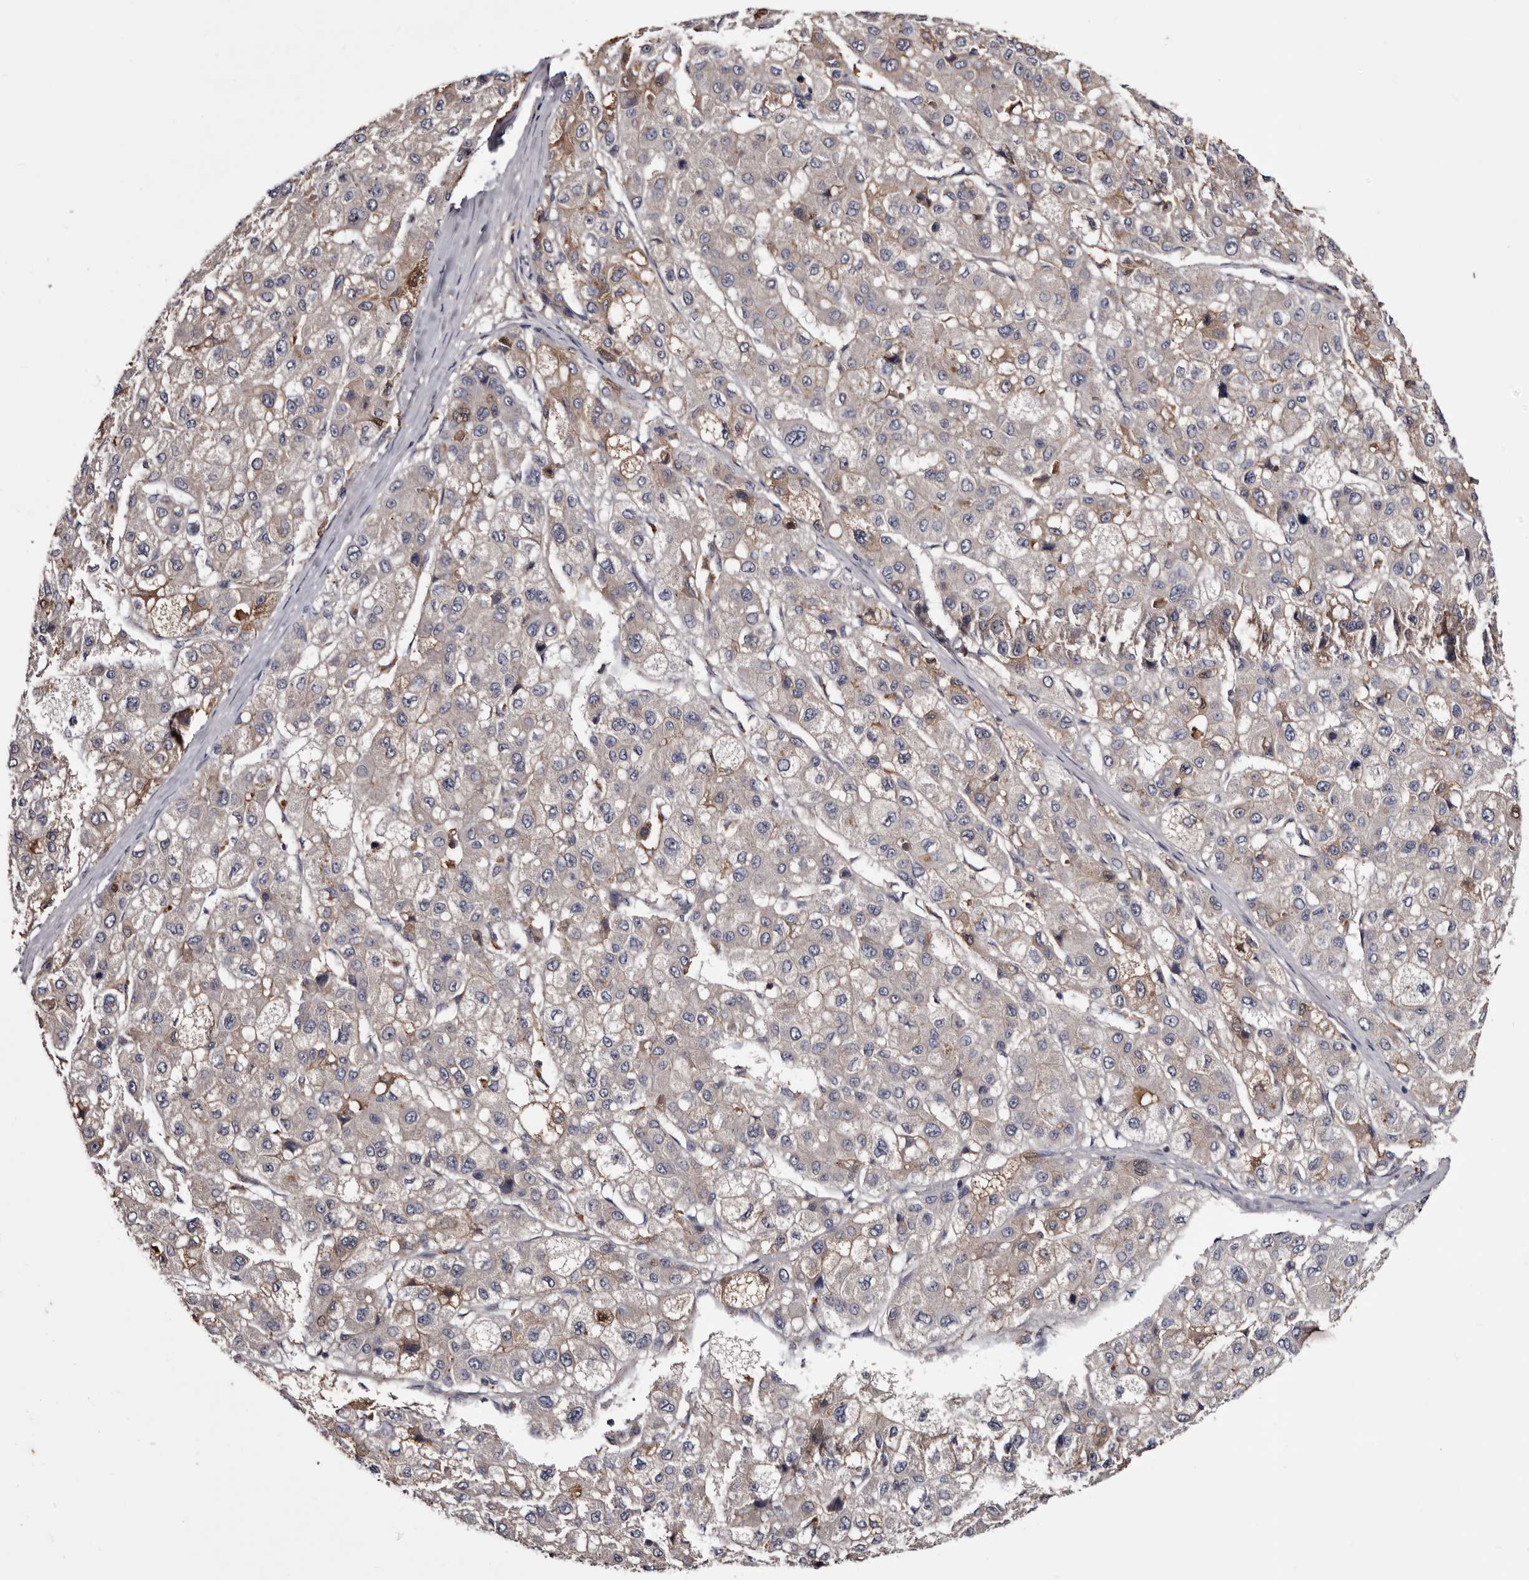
{"staining": {"intensity": "weak", "quantity": "<25%", "location": "cytoplasmic/membranous"}, "tissue": "liver cancer", "cell_type": "Tumor cells", "image_type": "cancer", "snomed": [{"axis": "morphology", "description": "Carcinoma, Hepatocellular, NOS"}, {"axis": "topography", "description": "Liver"}], "caption": "Immunohistochemistry image of liver cancer stained for a protein (brown), which exhibits no expression in tumor cells.", "gene": "CYP1B1", "patient": {"sex": "male", "age": 80}}